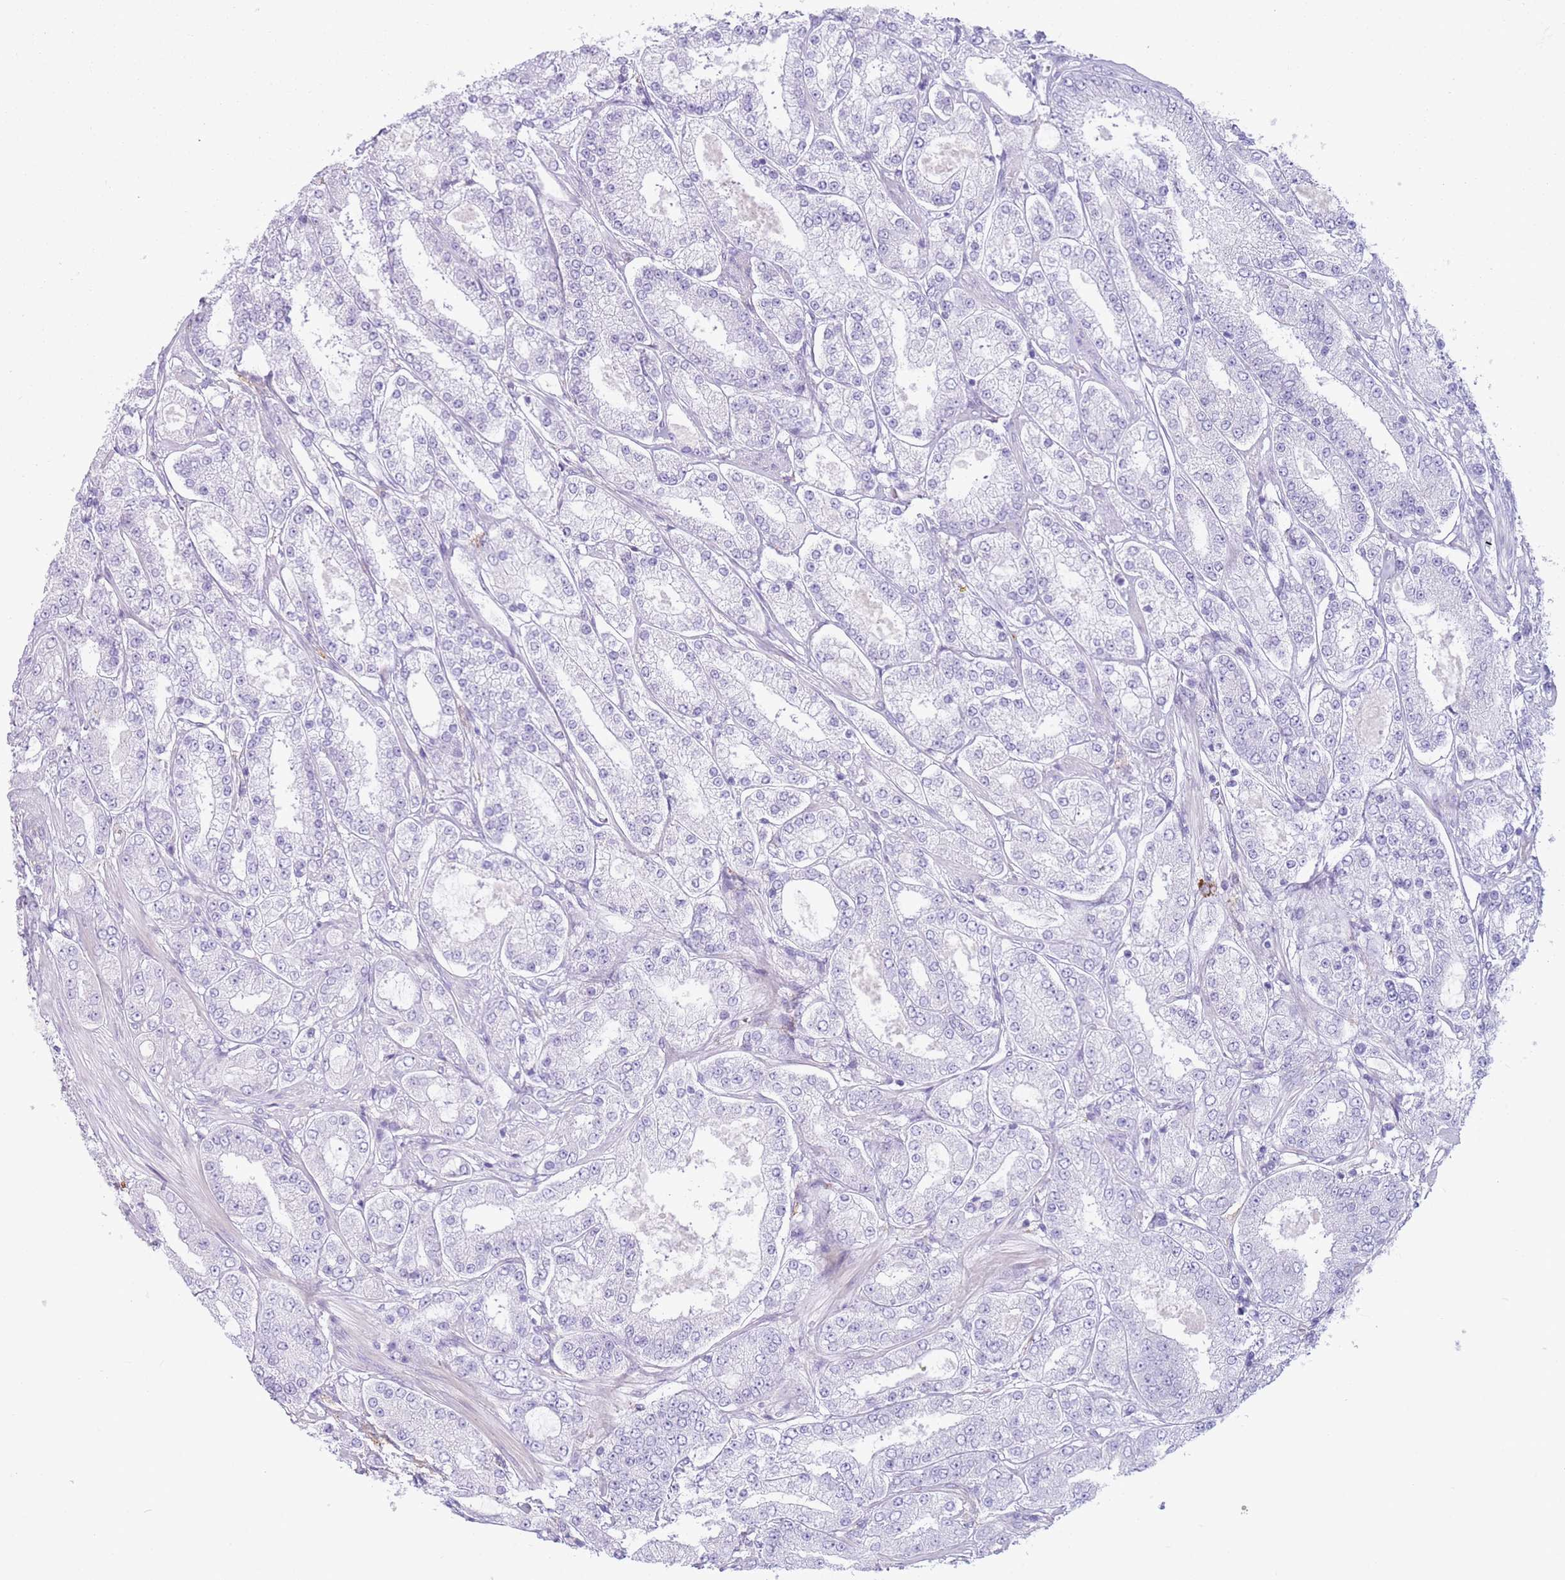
{"staining": {"intensity": "negative", "quantity": "none", "location": "none"}, "tissue": "prostate cancer", "cell_type": "Tumor cells", "image_type": "cancer", "snomed": [{"axis": "morphology", "description": "Adenocarcinoma, High grade"}, {"axis": "topography", "description": "Prostate"}], "caption": "There is no significant expression in tumor cells of prostate cancer. (Stains: DAB (3,3'-diaminobenzidine) immunohistochemistry with hematoxylin counter stain, Microscopy: brightfield microscopy at high magnification).", "gene": "SNX6", "patient": {"sex": "male", "age": 68}}